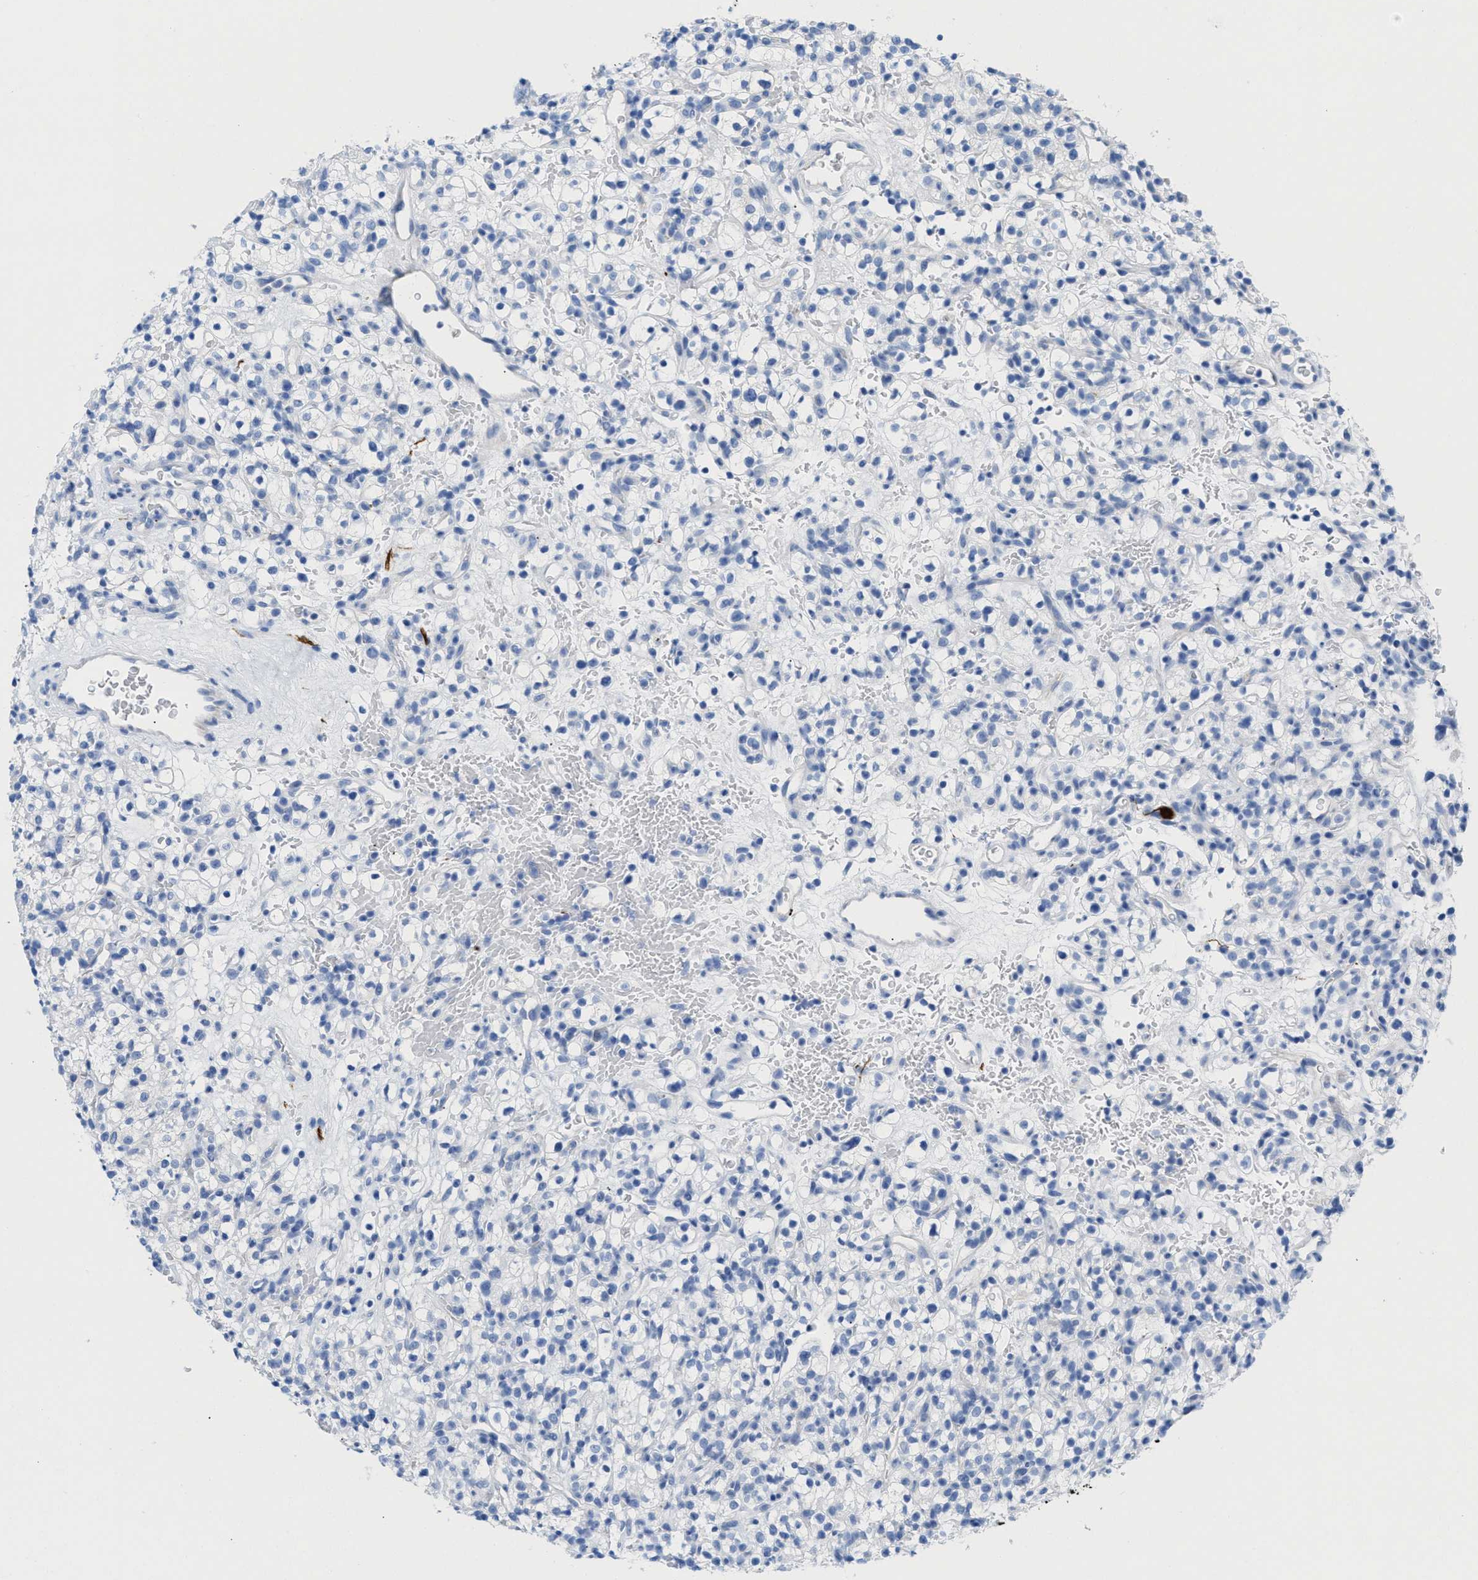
{"staining": {"intensity": "negative", "quantity": "none", "location": "none"}, "tissue": "renal cancer", "cell_type": "Tumor cells", "image_type": "cancer", "snomed": [{"axis": "morphology", "description": "Normal tissue, NOS"}, {"axis": "morphology", "description": "Adenocarcinoma, NOS"}, {"axis": "topography", "description": "Kidney"}], "caption": "Immunohistochemical staining of renal cancer (adenocarcinoma) demonstrates no significant staining in tumor cells.", "gene": "ANKFN1", "patient": {"sex": "female", "age": 72}}